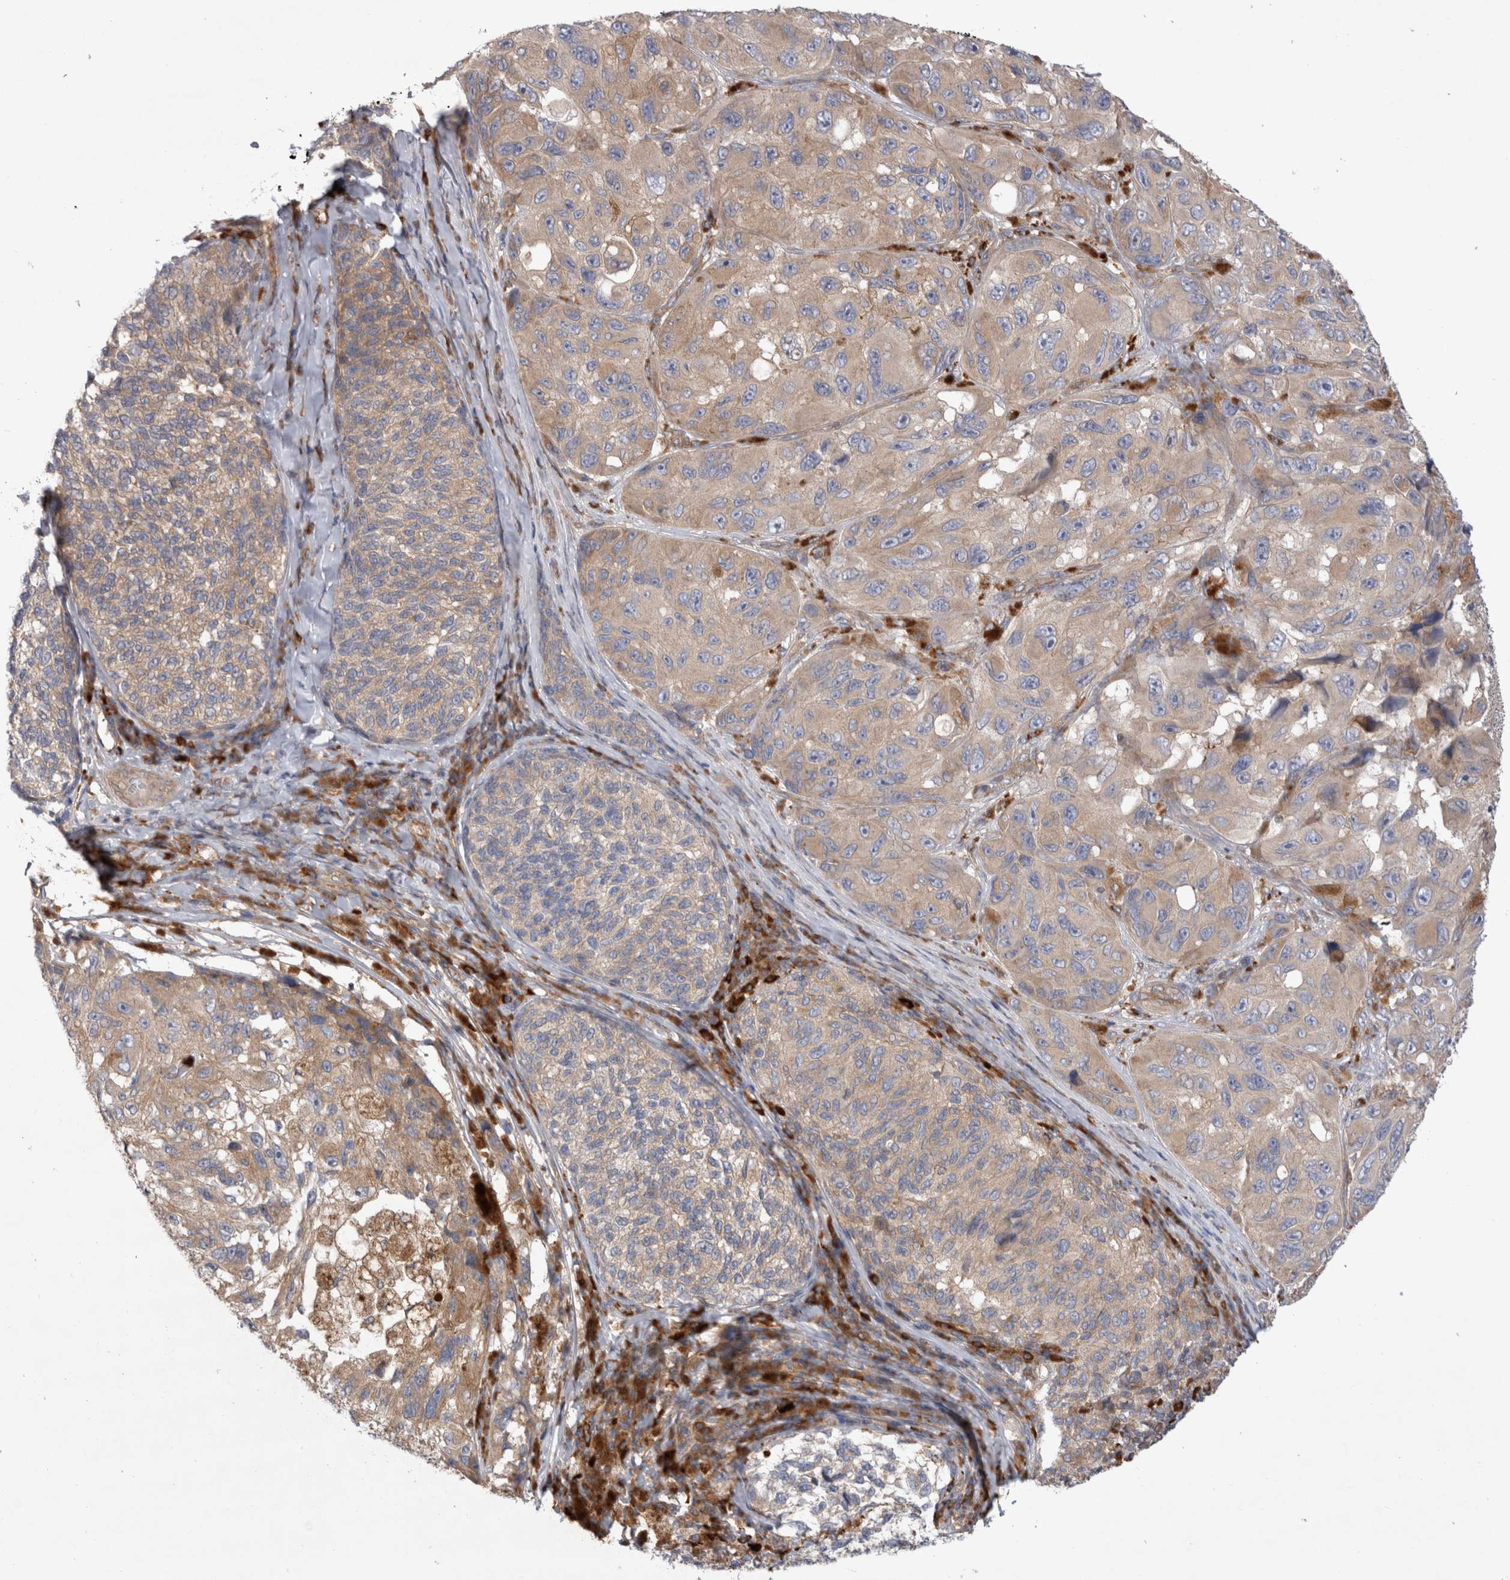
{"staining": {"intensity": "negative", "quantity": "none", "location": "none"}, "tissue": "melanoma", "cell_type": "Tumor cells", "image_type": "cancer", "snomed": [{"axis": "morphology", "description": "Malignant melanoma, NOS"}, {"axis": "topography", "description": "Skin"}], "caption": "A high-resolution image shows immunohistochemistry (IHC) staining of melanoma, which displays no significant positivity in tumor cells.", "gene": "PDCD10", "patient": {"sex": "female", "age": 73}}